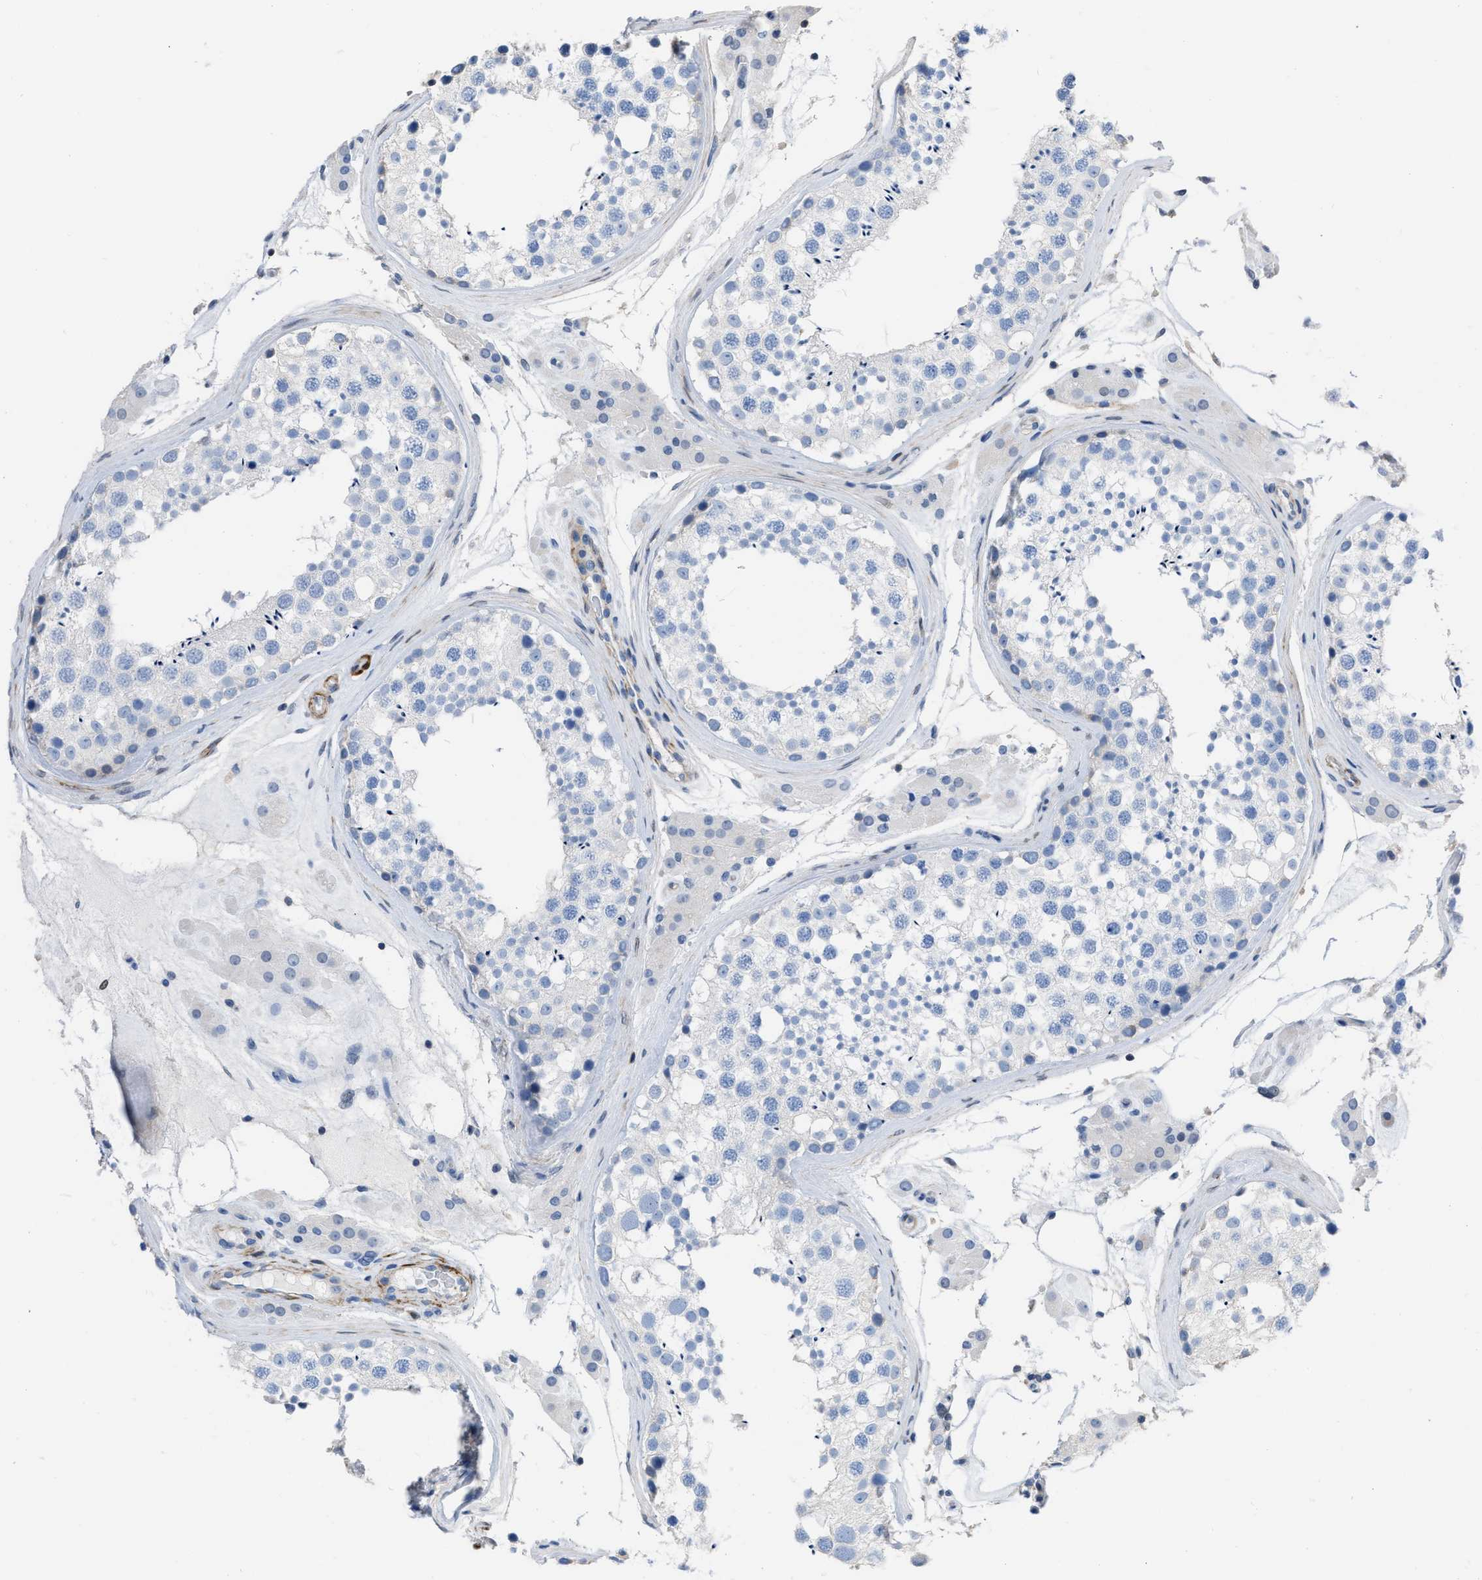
{"staining": {"intensity": "negative", "quantity": "none", "location": "none"}, "tissue": "testis", "cell_type": "Cells in seminiferous ducts", "image_type": "normal", "snomed": [{"axis": "morphology", "description": "Normal tissue, NOS"}, {"axis": "topography", "description": "Testis"}], "caption": "This is an immunohistochemistry (IHC) photomicrograph of benign human testis. There is no expression in cells in seminiferous ducts.", "gene": "PRMT2", "patient": {"sex": "male", "age": 46}}